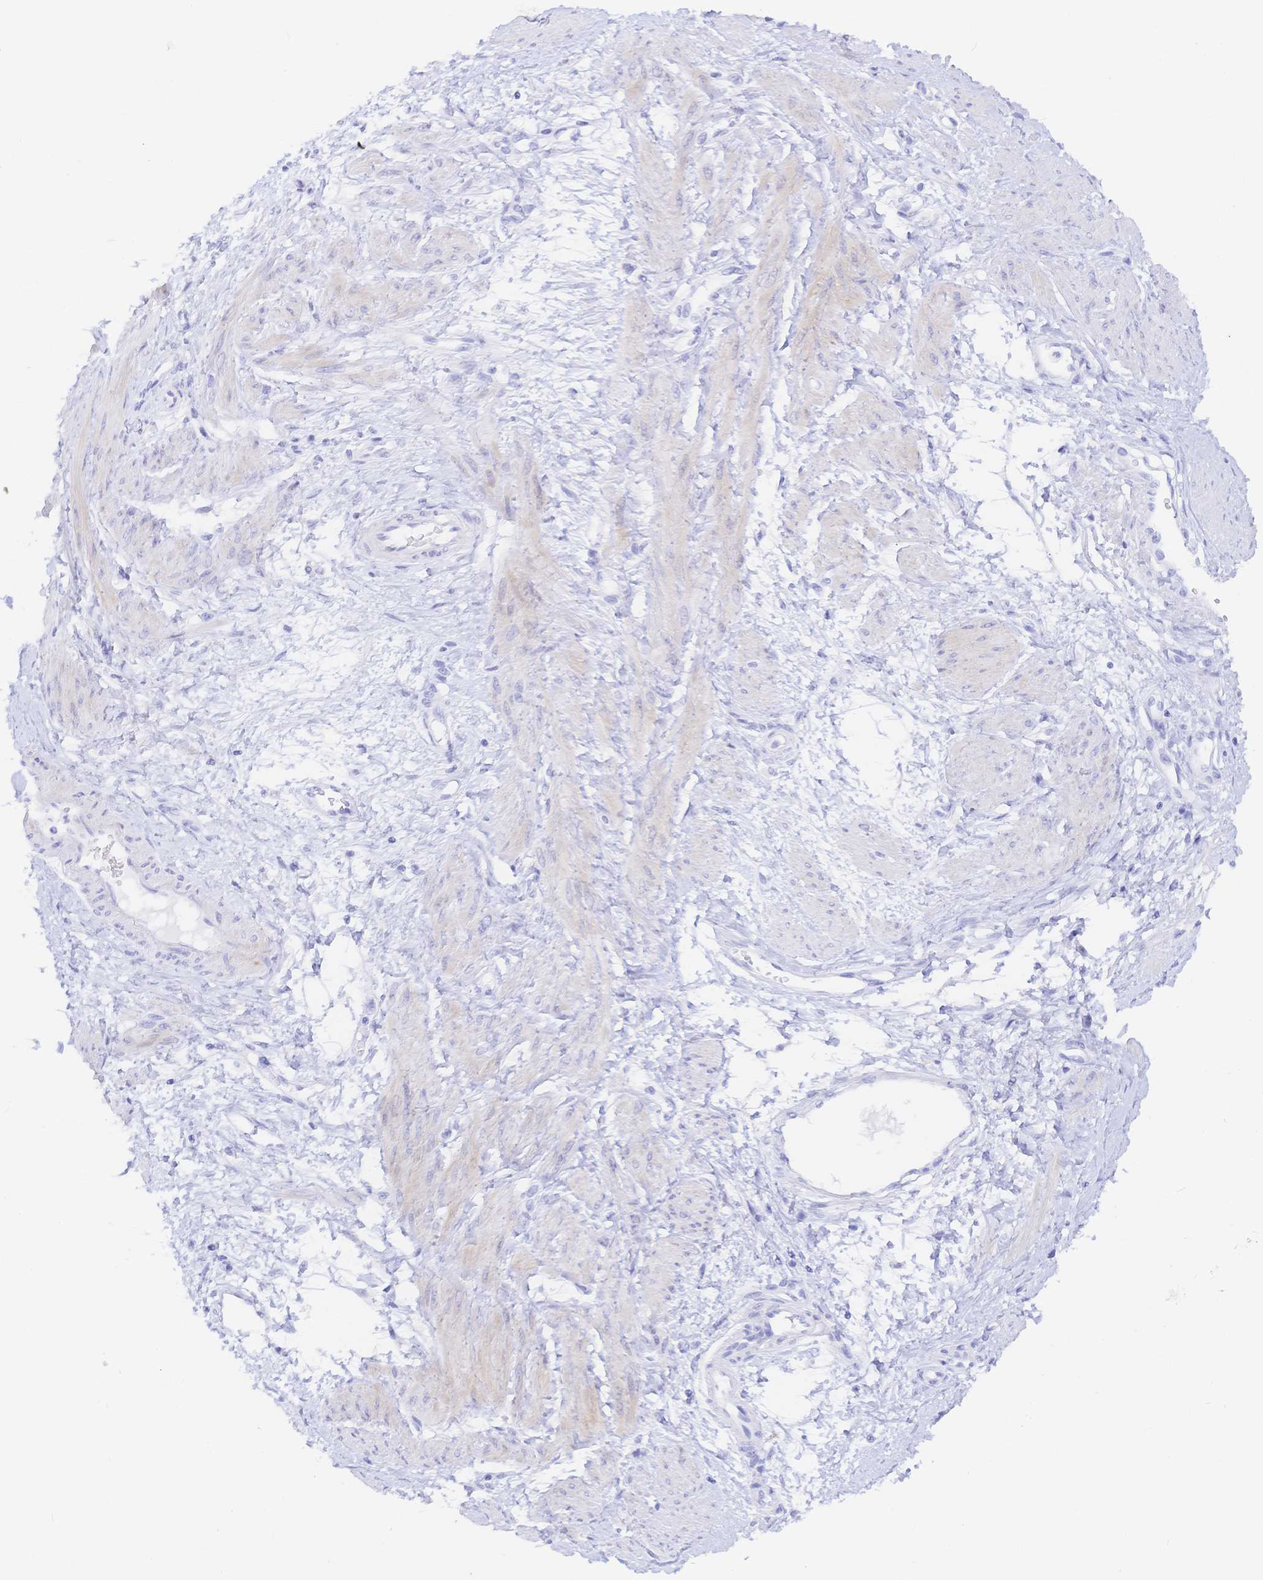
{"staining": {"intensity": "weak", "quantity": "<25%", "location": "cytoplasmic/membranous"}, "tissue": "smooth muscle", "cell_type": "Smooth muscle cells", "image_type": "normal", "snomed": [{"axis": "morphology", "description": "Normal tissue, NOS"}, {"axis": "topography", "description": "Smooth muscle"}, {"axis": "topography", "description": "Uterus"}], "caption": "Smooth muscle stained for a protein using immunohistochemistry shows no positivity smooth muscle cells.", "gene": "KCNH6", "patient": {"sex": "female", "age": 39}}